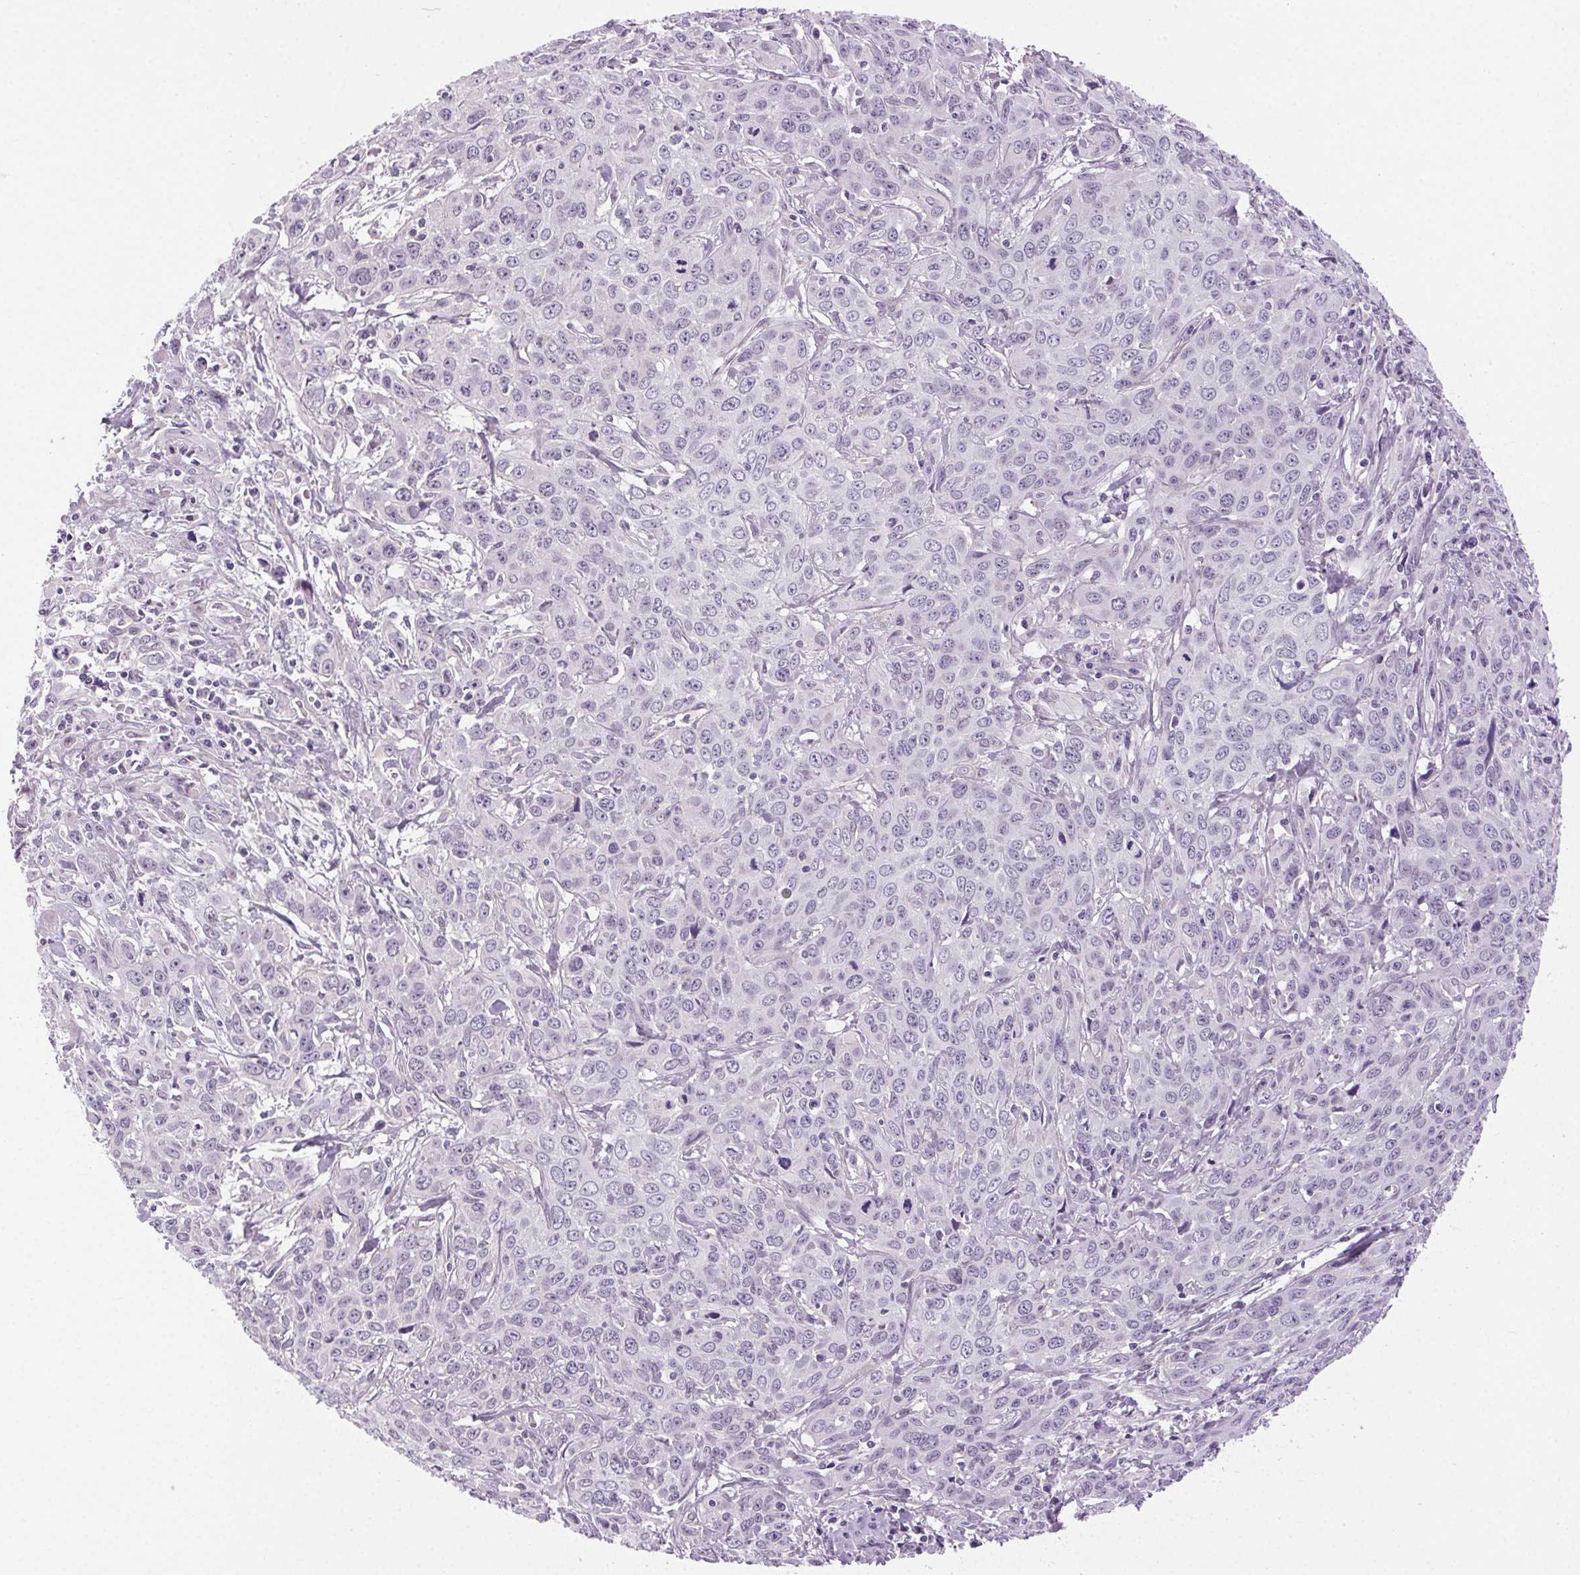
{"staining": {"intensity": "negative", "quantity": "none", "location": "none"}, "tissue": "cervical cancer", "cell_type": "Tumor cells", "image_type": "cancer", "snomed": [{"axis": "morphology", "description": "Squamous cell carcinoma, NOS"}, {"axis": "topography", "description": "Cervix"}], "caption": "This is a photomicrograph of immunohistochemistry staining of cervical cancer (squamous cell carcinoma), which shows no expression in tumor cells.", "gene": "SYT11", "patient": {"sex": "female", "age": 38}}